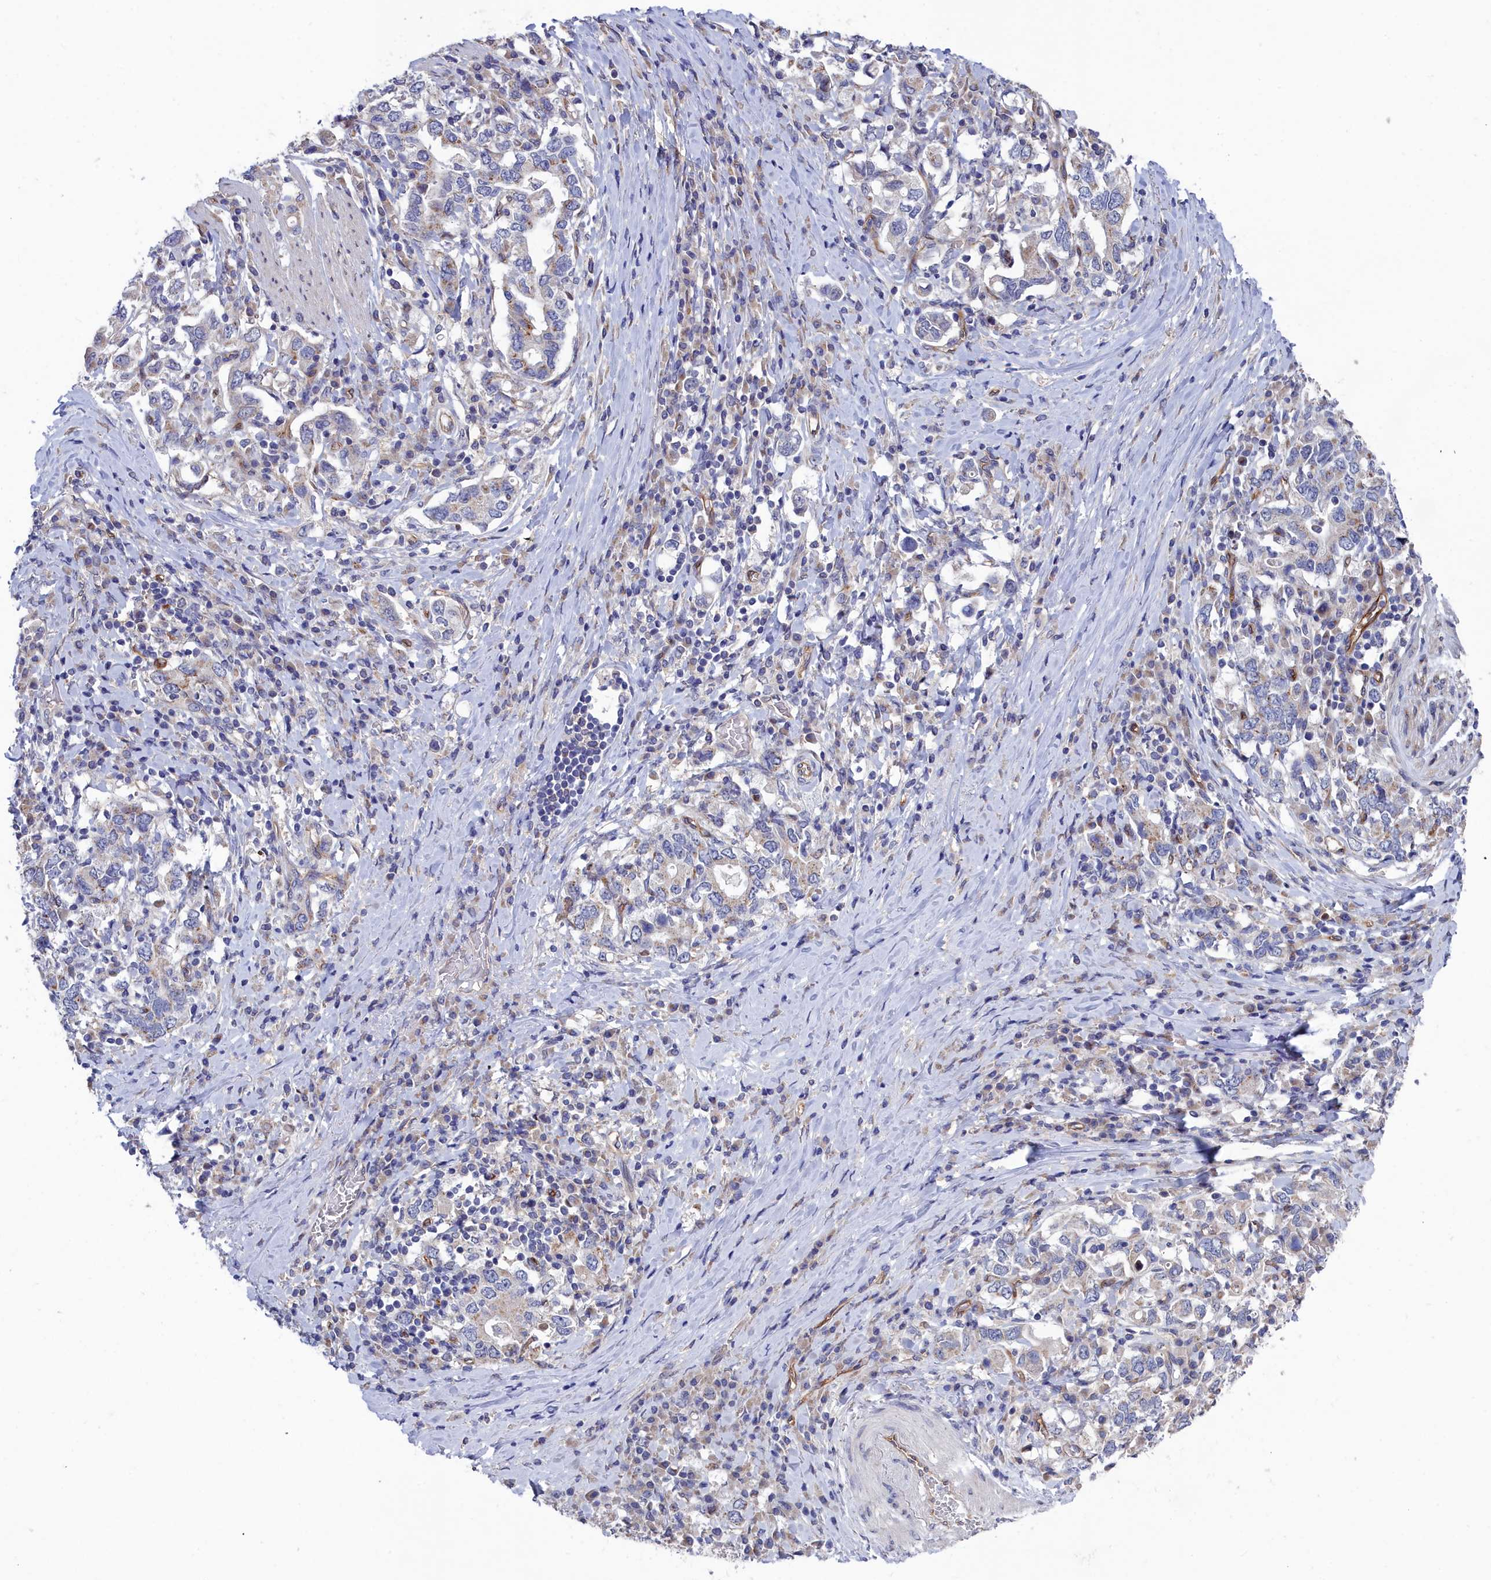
{"staining": {"intensity": "negative", "quantity": "none", "location": "none"}, "tissue": "stomach cancer", "cell_type": "Tumor cells", "image_type": "cancer", "snomed": [{"axis": "morphology", "description": "Adenocarcinoma, NOS"}, {"axis": "topography", "description": "Stomach, upper"}, {"axis": "topography", "description": "Stomach"}], "caption": "Immunohistochemistry (IHC) image of stomach adenocarcinoma stained for a protein (brown), which exhibits no expression in tumor cells.", "gene": "RDX", "patient": {"sex": "male", "age": 62}}